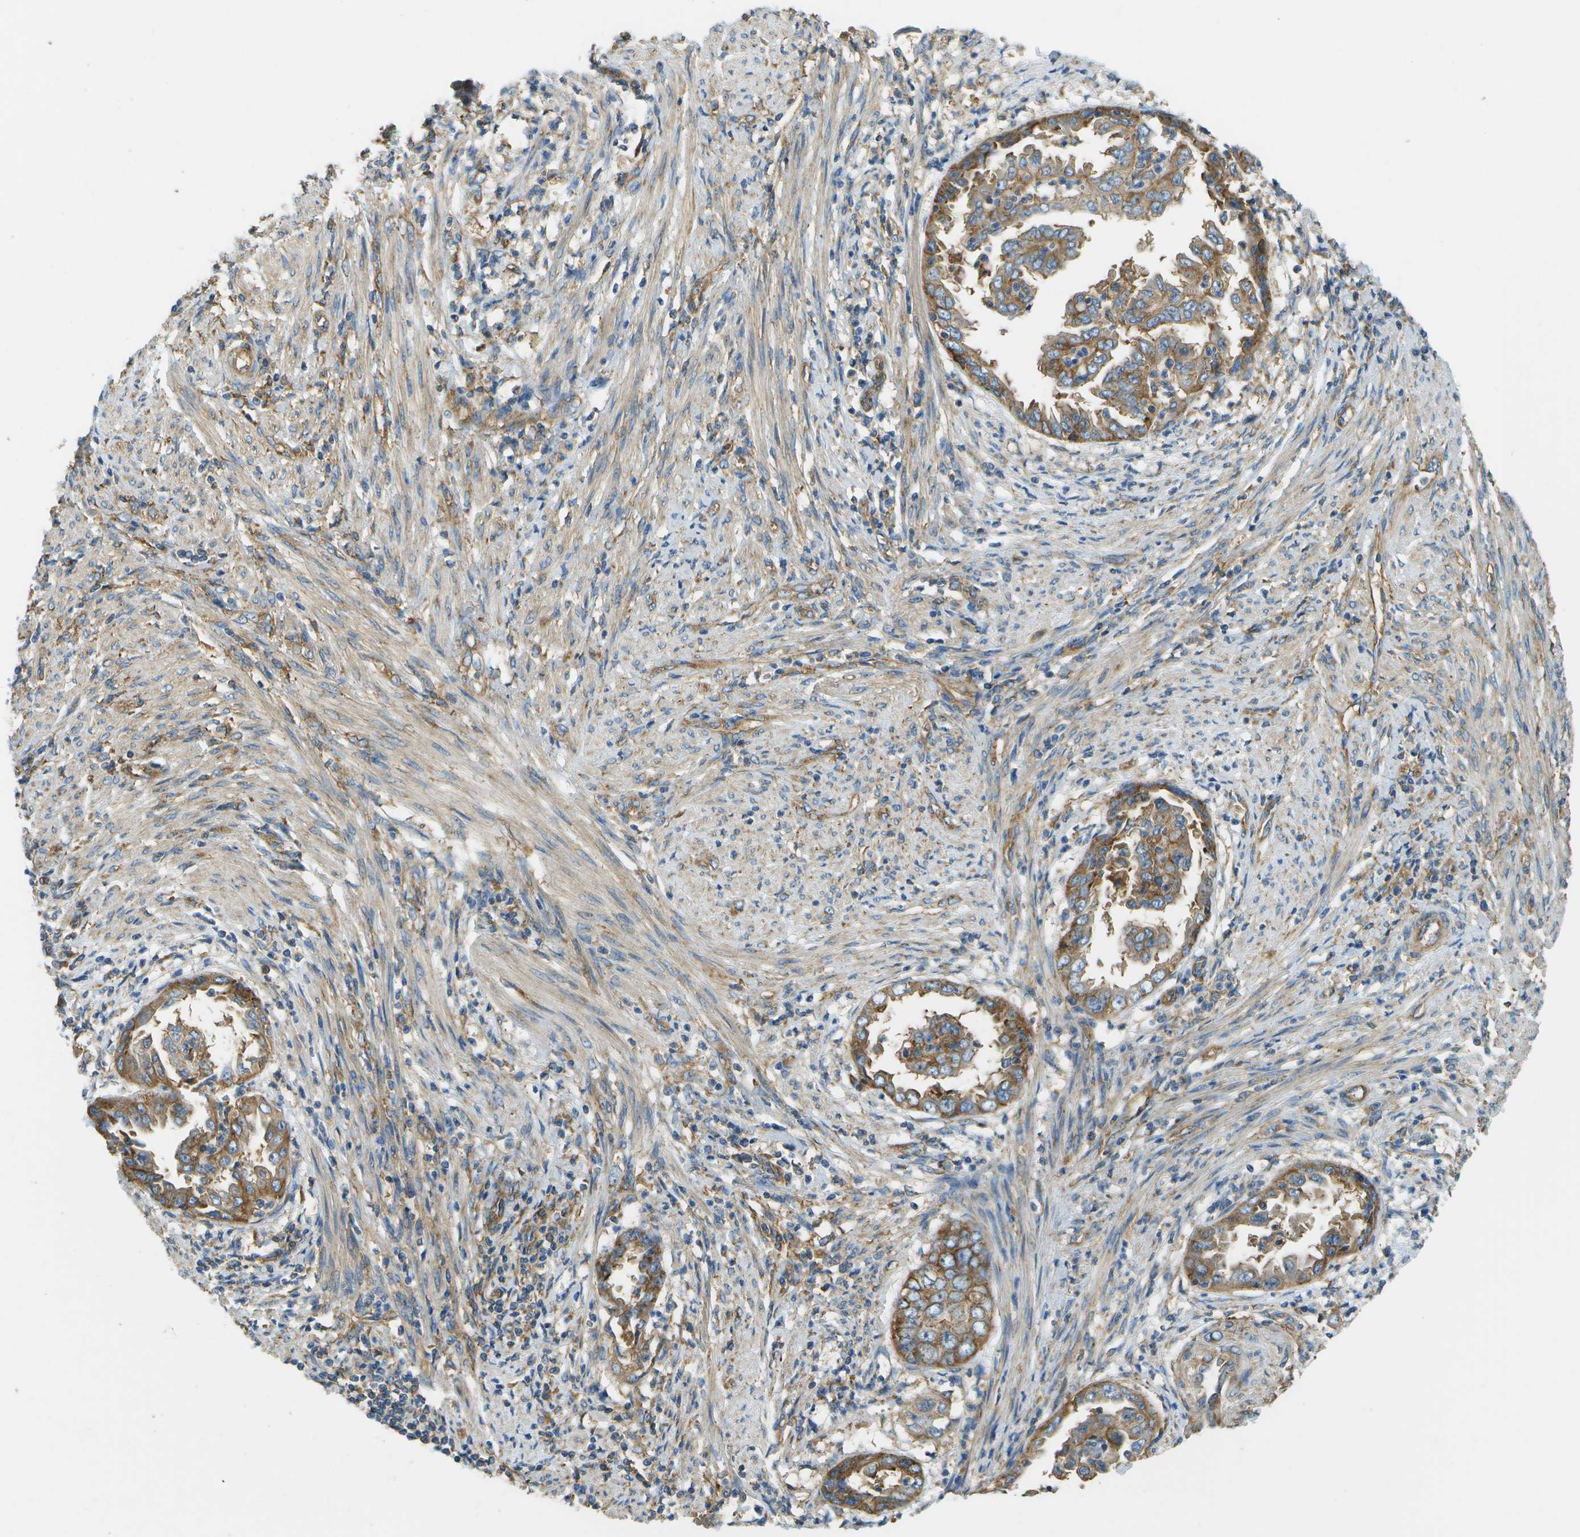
{"staining": {"intensity": "moderate", "quantity": ">75%", "location": "cytoplasmic/membranous"}, "tissue": "endometrial cancer", "cell_type": "Tumor cells", "image_type": "cancer", "snomed": [{"axis": "morphology", "description": "Adenocarcinoma, NOS"}, {"axis": "topography", "description": "Endometrium"}], "caption": "Brown immunohistochemical staining in adenocarcinoma (endometrial) displays moderate cytoplasmic/membranous positivity in approximately >75% of tumor cells.", "gene": "CLTC", "patient": {"sex": "female", "age": 85}}